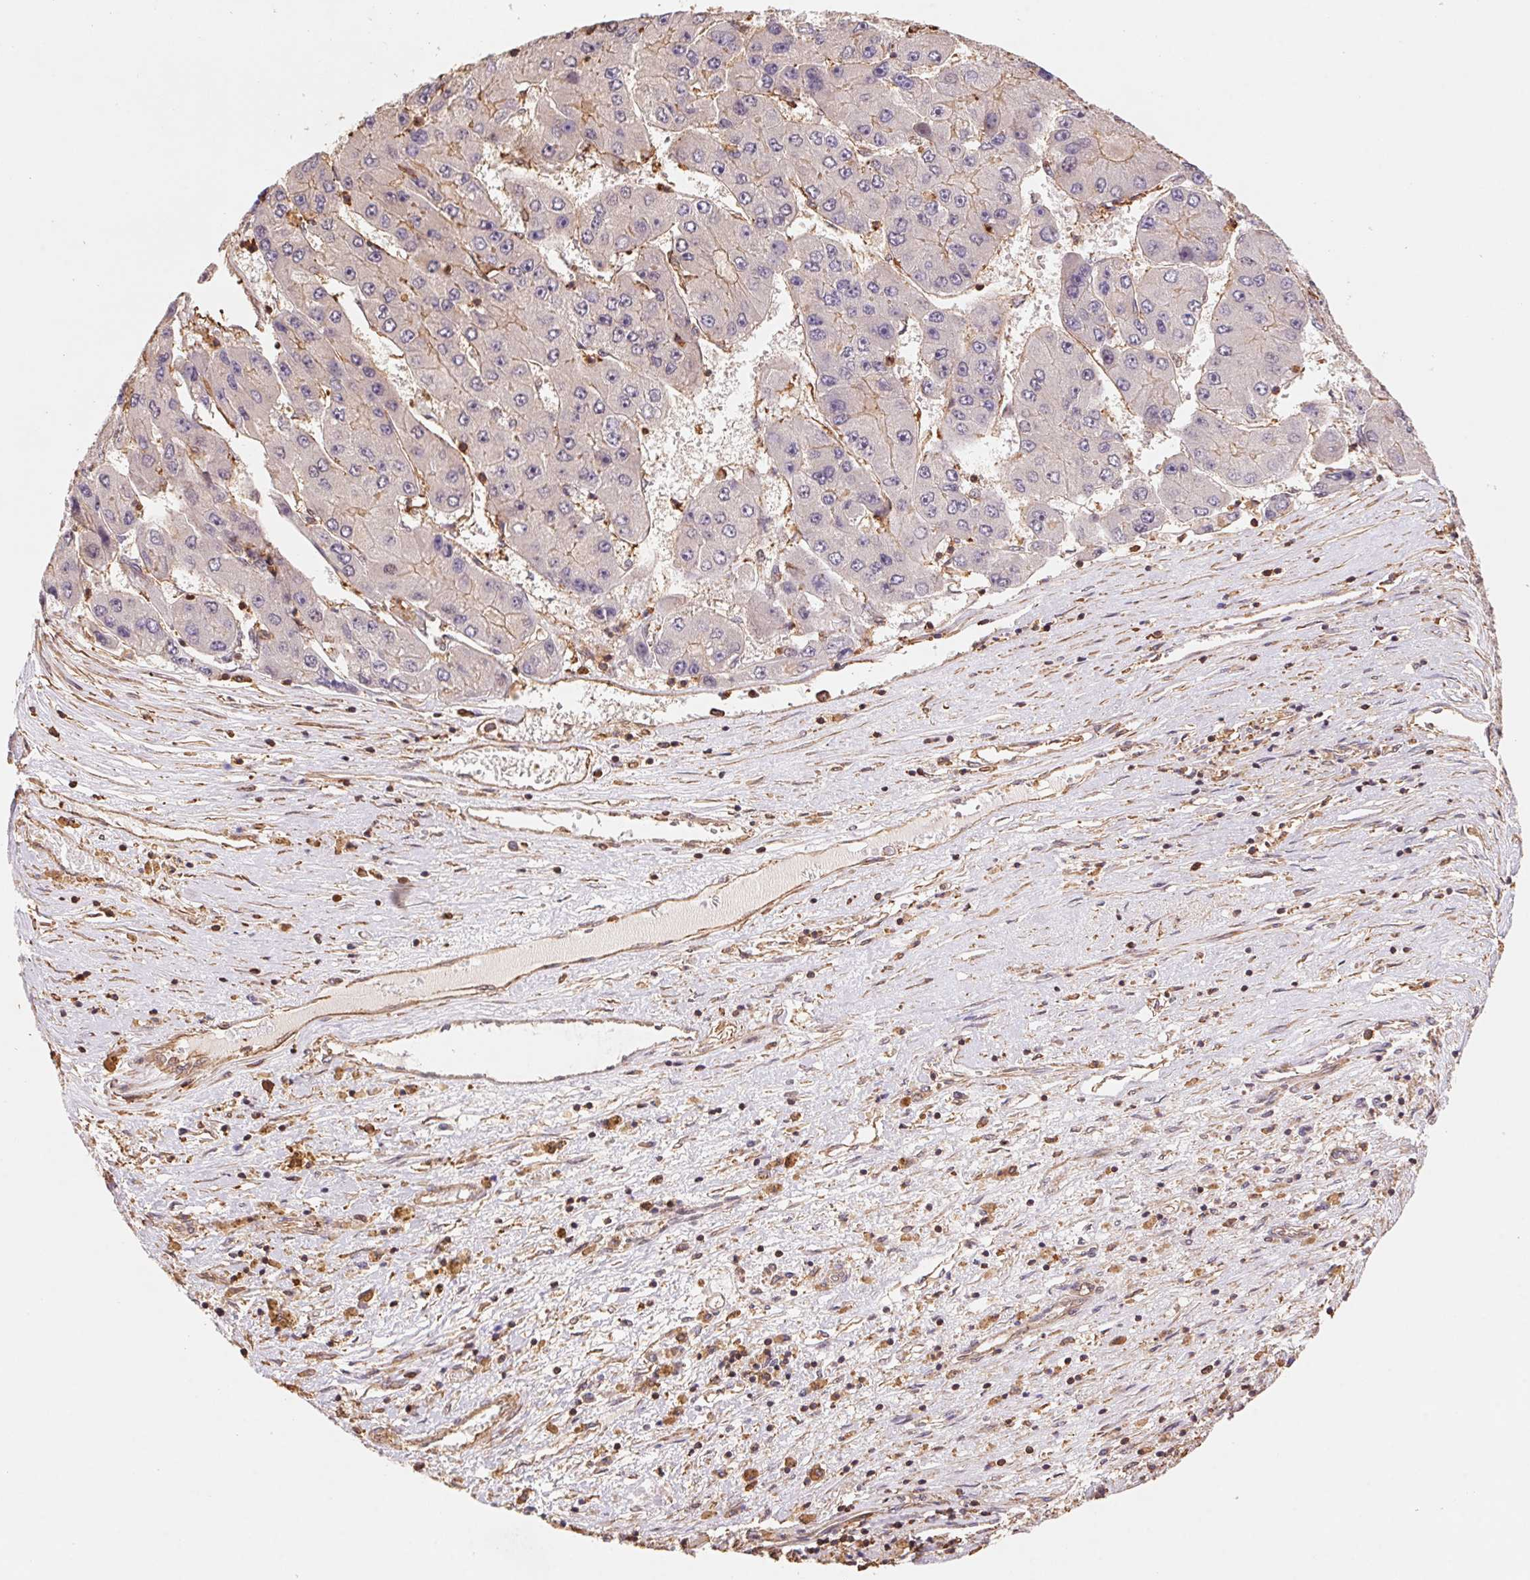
{"staining": {"intensity": "weak", "quantity": "<25%", "location": "cytoplasmic/membranous"}, "tissue": "liver cancer", "cell_type": "Tumor cells", "image_type": "cancer", "snomed": [{"axis": "morphology", "description": "Carcinoma, Hepatocellular, NOS"}, {"axis": "topography", "description": "Liver"}], "caption": "A photomicrograph of human hepatocellular carcinoma (liver) is negative for staining in tumor cells.", "gene": "ATG10", "patient": {"sex": "female", "age": 61}}